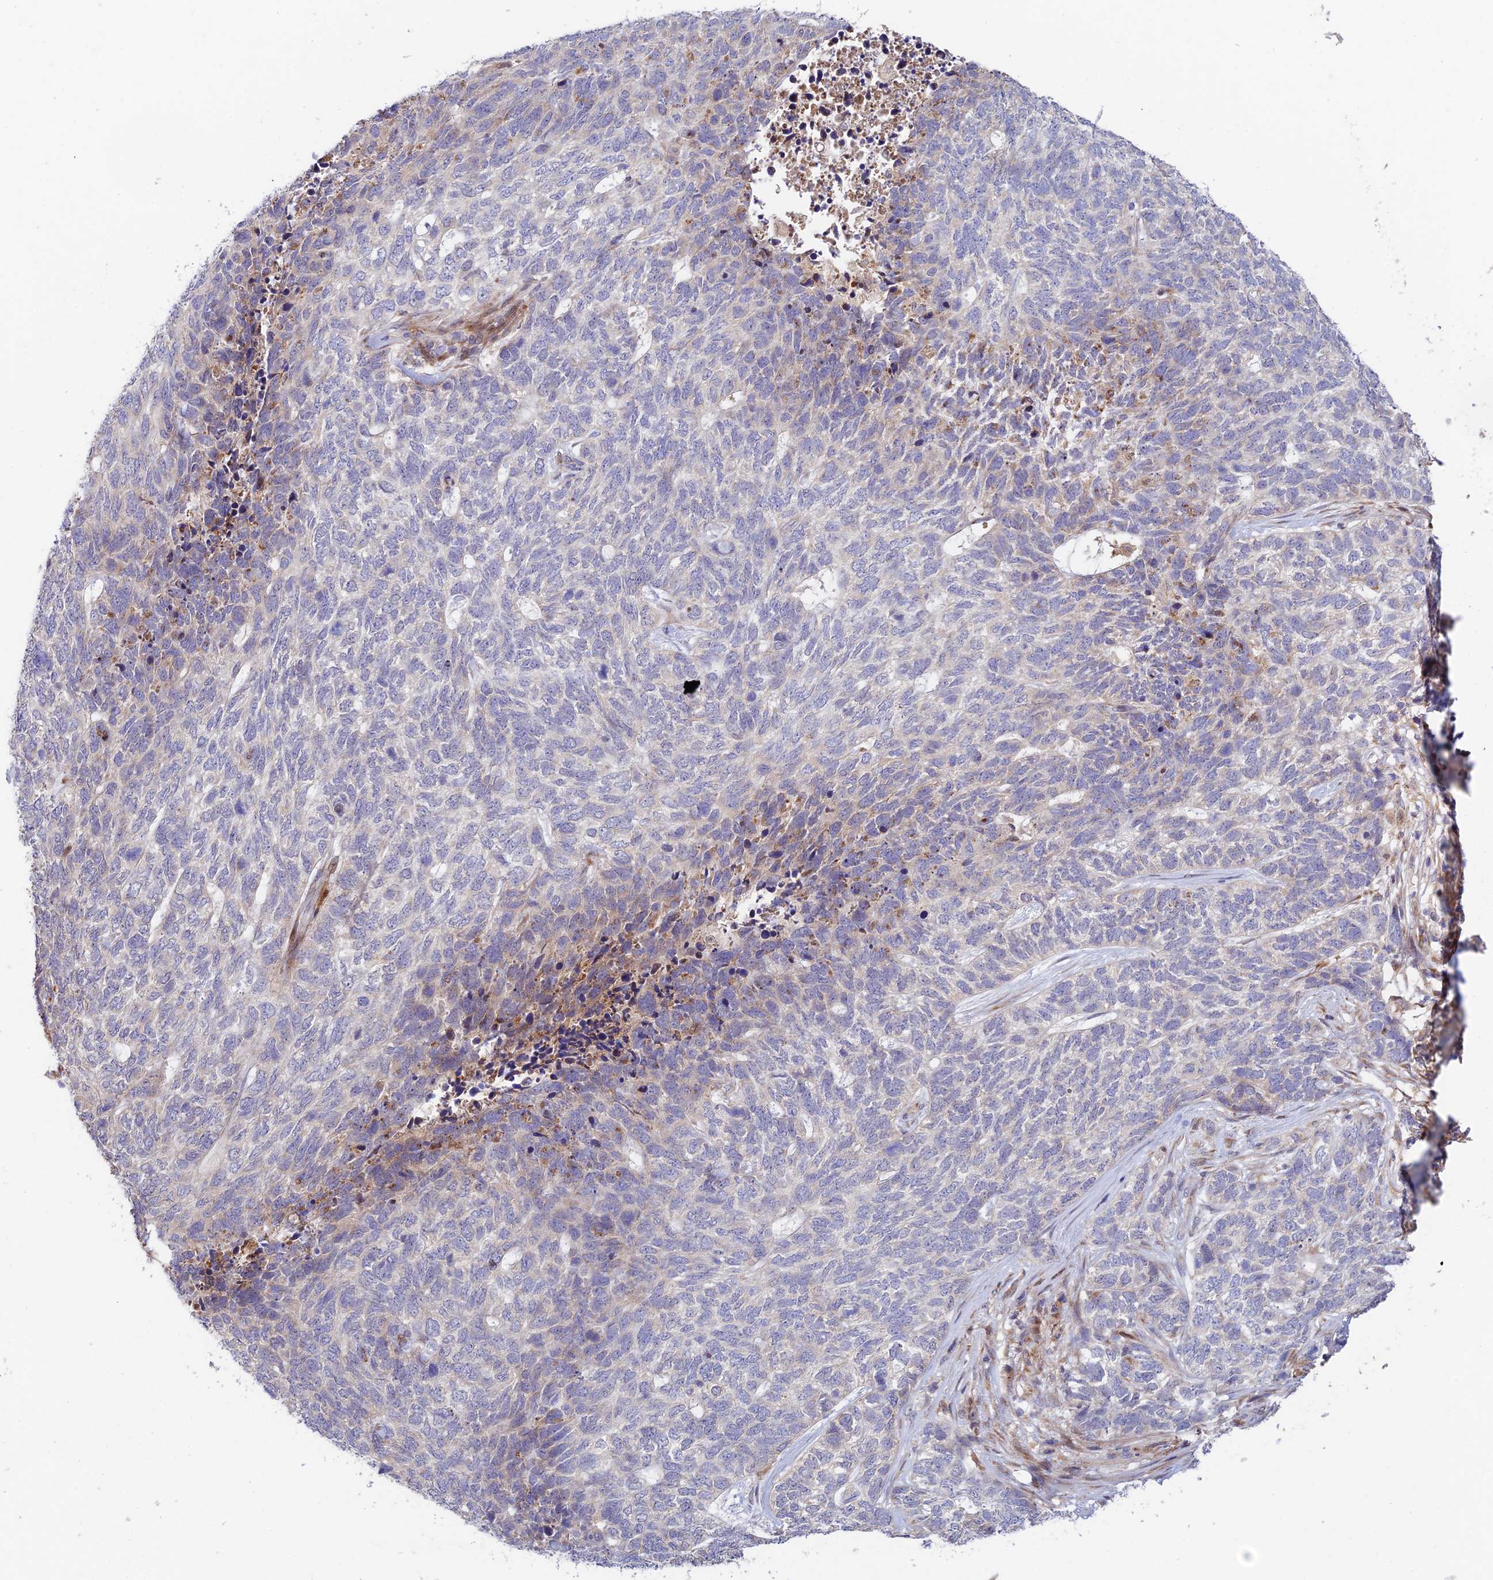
{"staining": {"intensity": "negative", "quantity": "none", "location": "none"}, "tissue": "skin cancer", "cell_type": "Tumor cells", "image_type": "cancer", "snomed": [{"axis": "morphology", "description": "Basal cell carcinoma"}, {"axis": "topography", "description": "Skin"}], "caption": "Immunohistochemical staining of human basal cell carcinoma (skin) demonstrates no significant positivity in tumor cells.", "gene": "FUOM", "patient": {"sex": "female", "age": 65}}